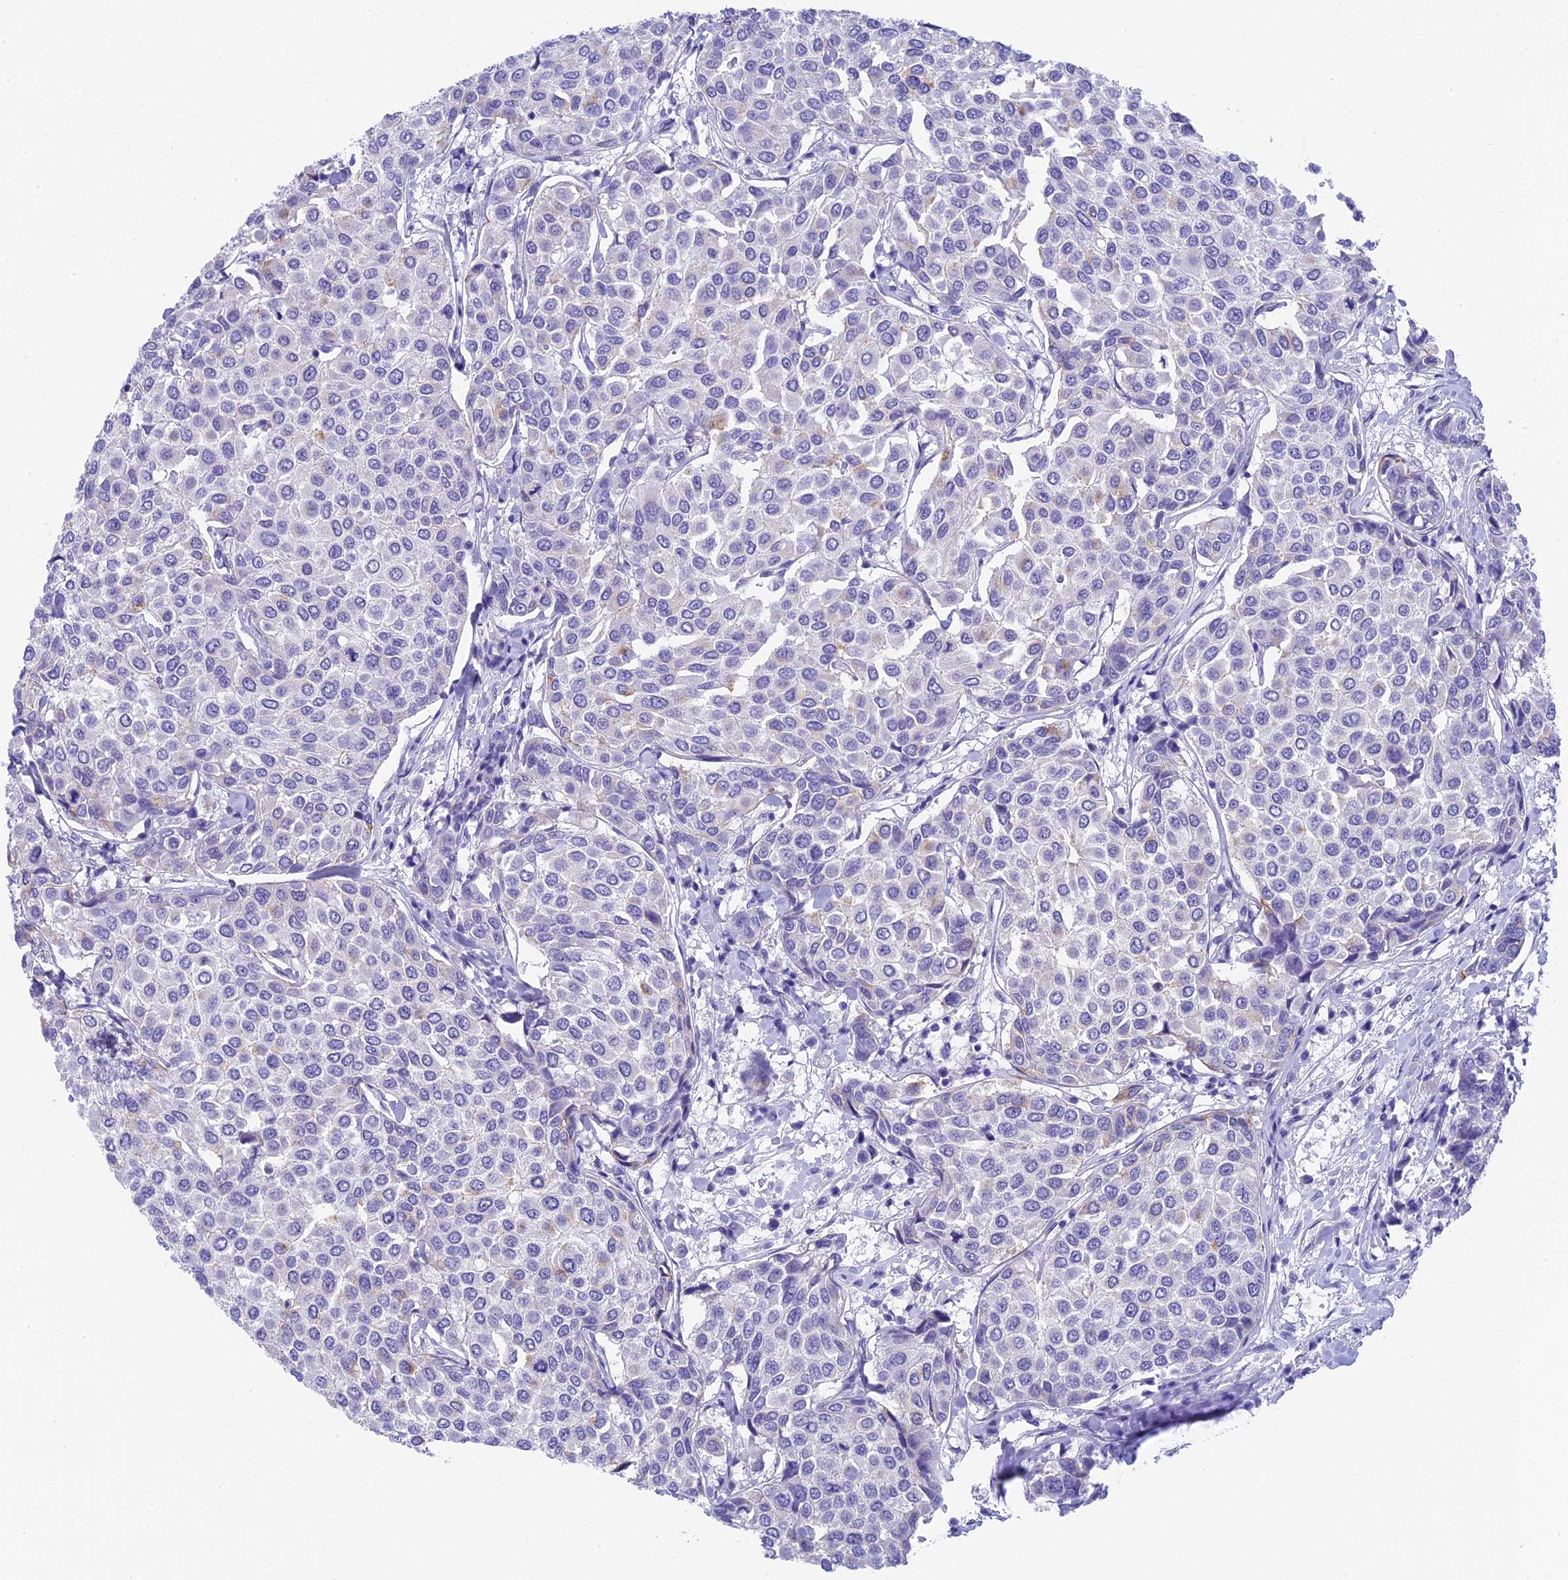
{"staining": {"intensity": "negative", "quantity": "none", "location": "none"}, "tissue": "breast cancer", "cell_type": "Tumor cells", "image_type": "cancer", "snomed": [{"axis": "morphology", "description": "Duct carcinoma"}, {"axis": "topography", "description": "Breast"}], "caption": "DAB (3,3'-diaminobenzidine) immunohistochemical staining of invasive ductal carcinoma (breast) demonstrates no significant expression in tumor cells.", "gene": "TACSTD2", "patient": {"sex": "female", "age": 55}}